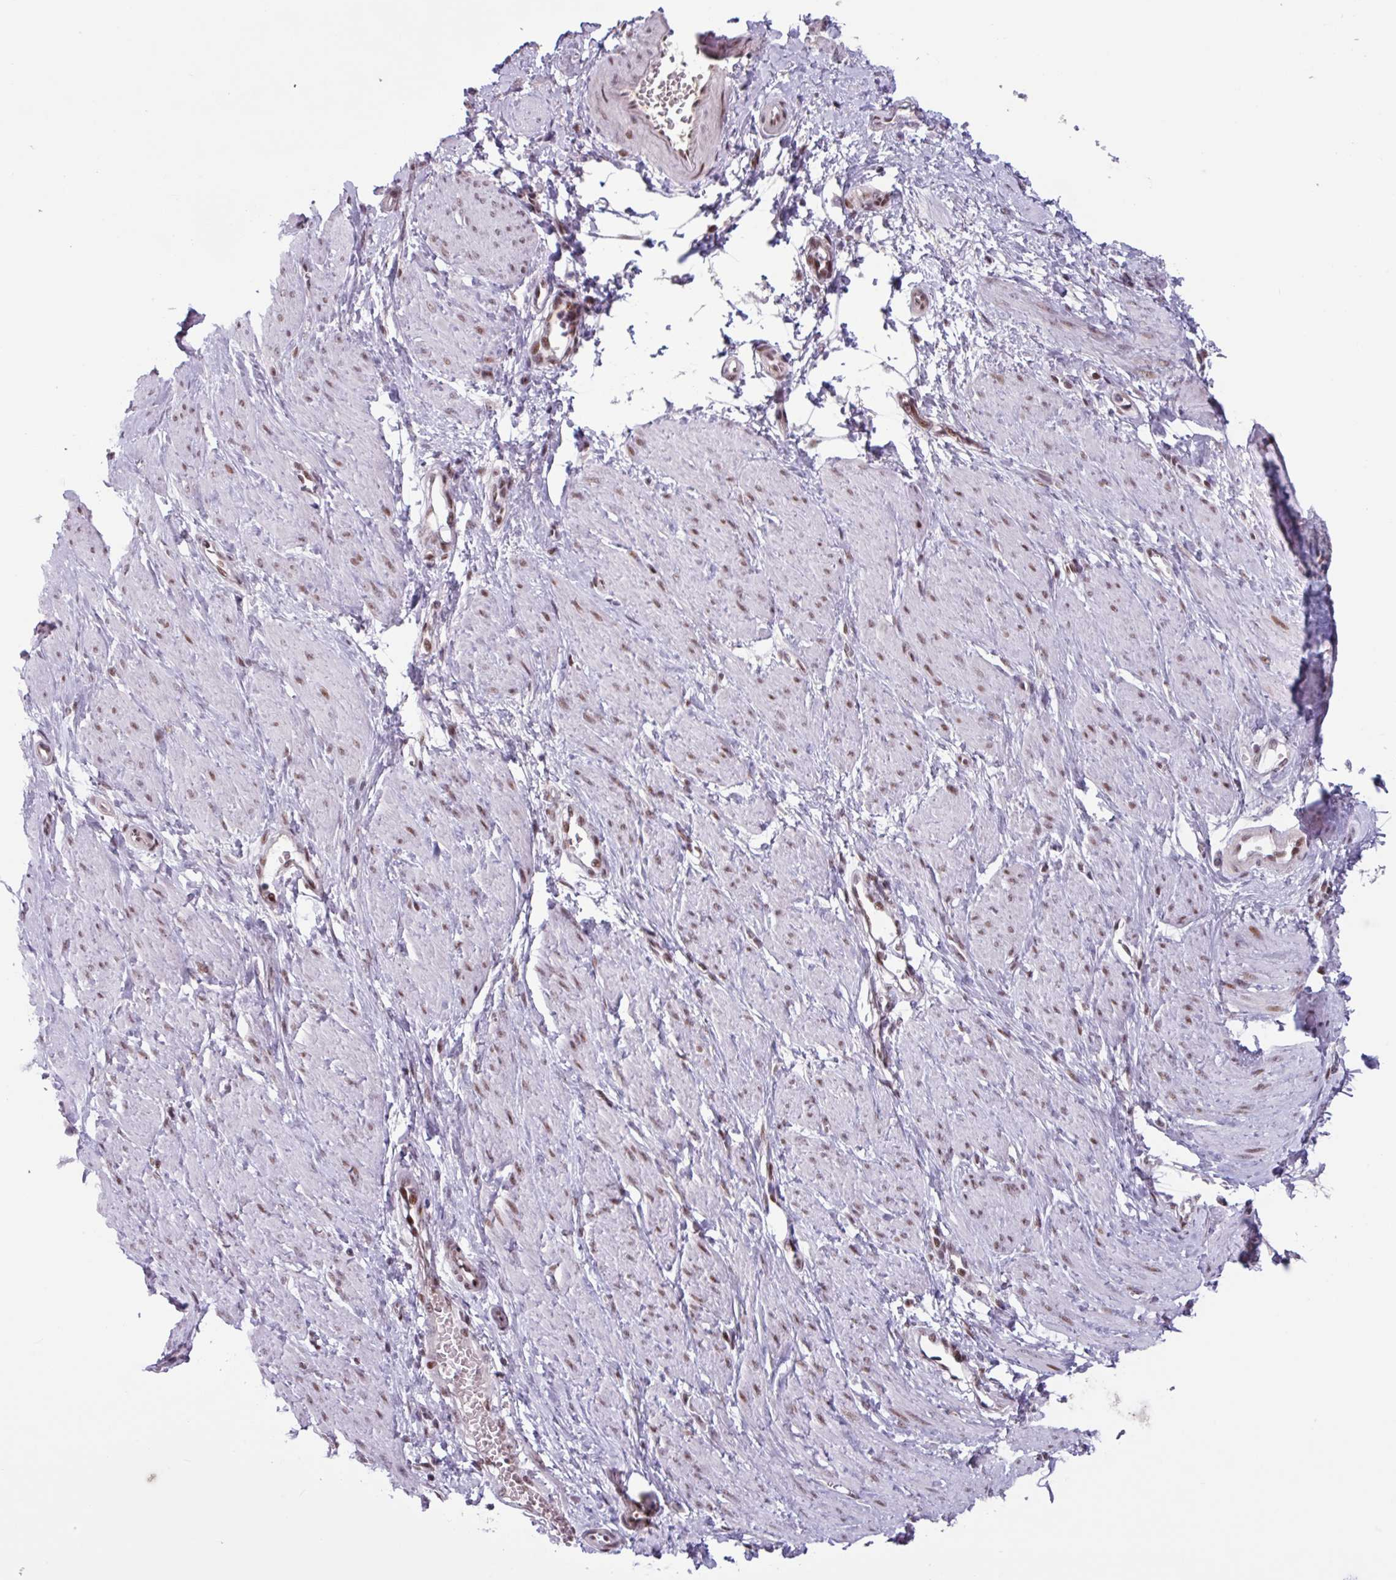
{"staining": {"intensity": "negative", "quantity": "none", "location": "none"}, "tissue": "smooth muscle", "cell_type": "Smooth muscle cells", "image_type": "normal", "snomed": [{"axis": "morphology", "description": "Normal tissue, NOS"}, {"axis": "topography", "description": "Smooth muscle"}, {"axis": "topography", "description": "Uterus"}], "caption": "The image reveals no staining of smooth muscle cells in benign smooth muscle. (DAB (3,3'-diaminobenzidine) immunohistochemistry (IHC) with hematoxylin counter stain).", "gene": "ZNF575", "patient": {"sex": "female", "age": 39}}